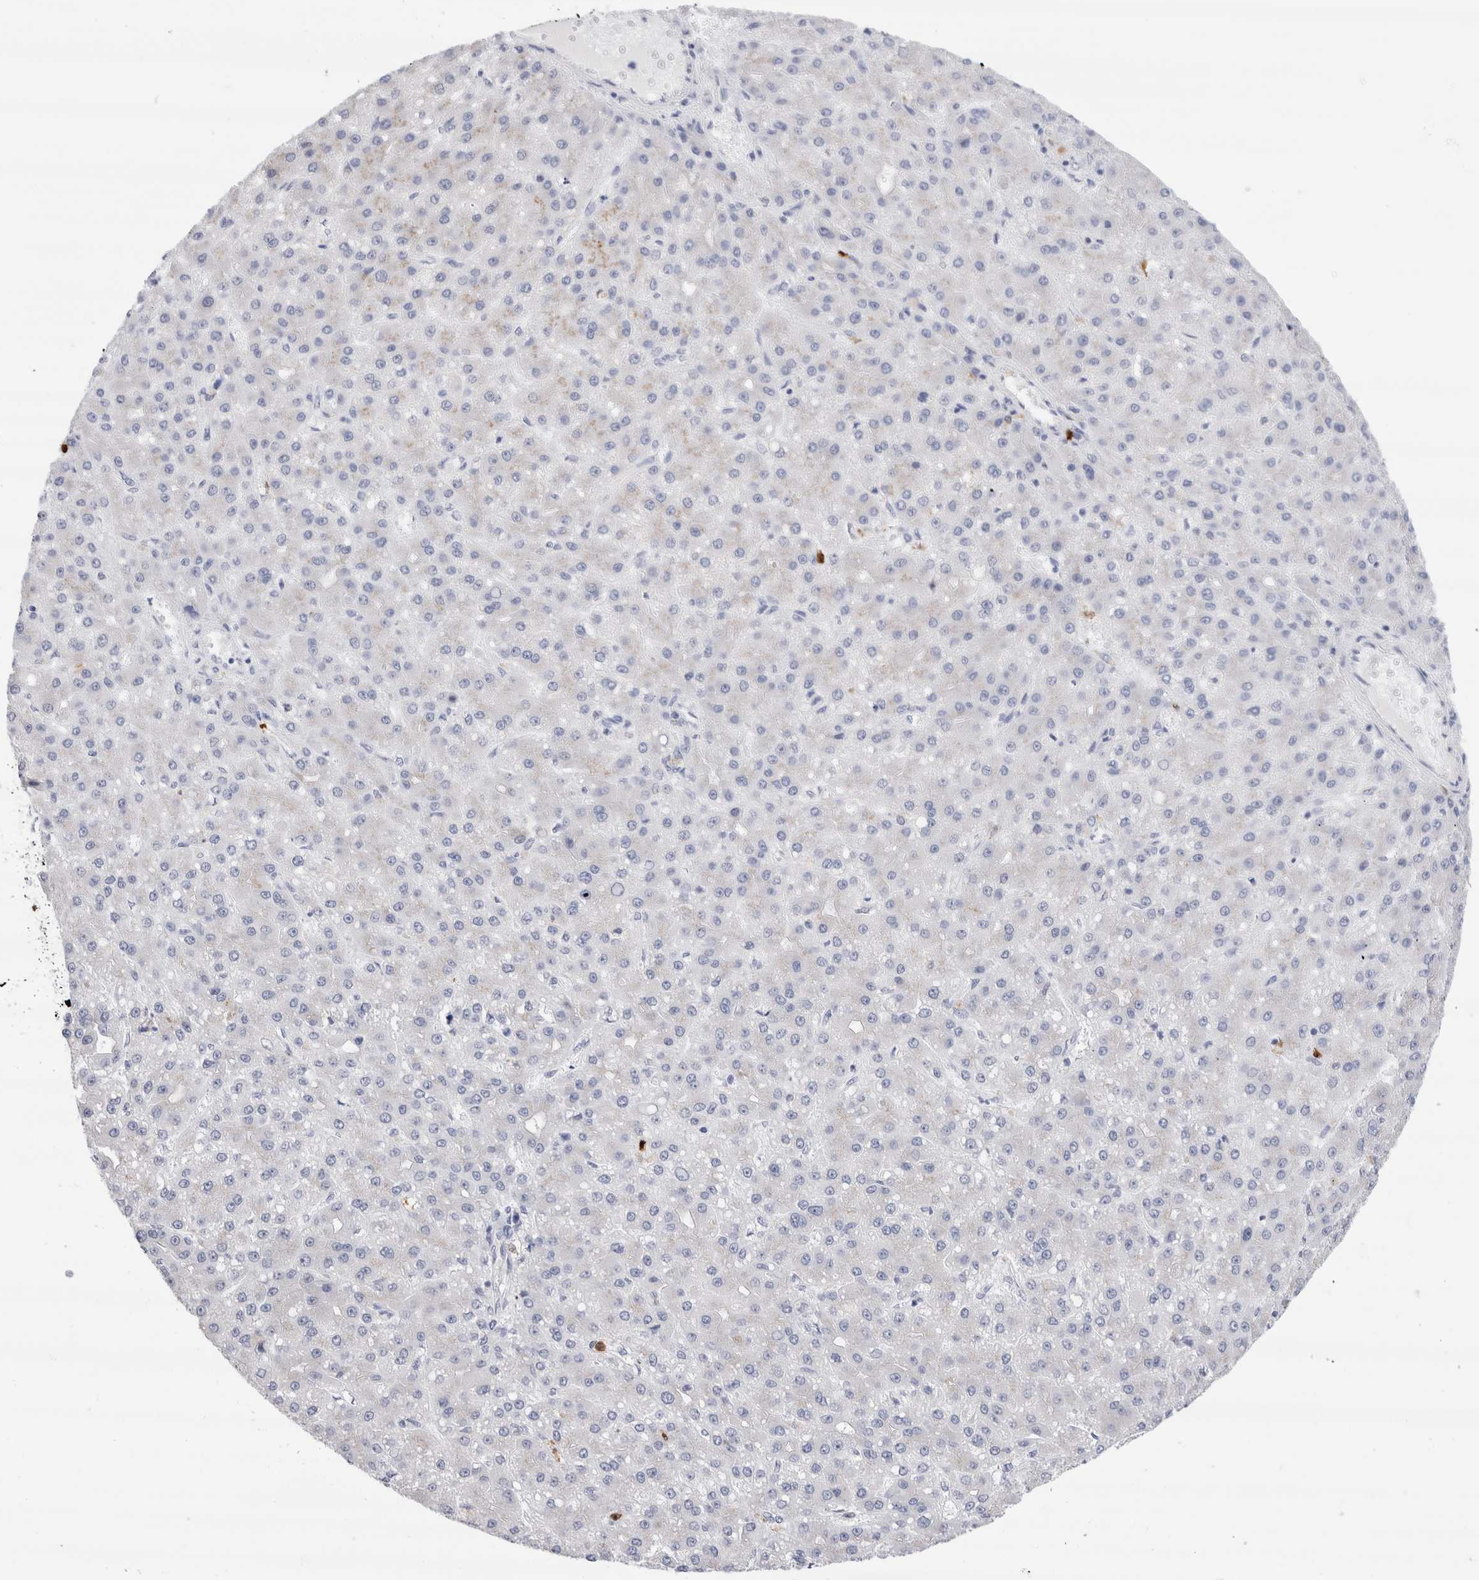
{"staining": {"intensity": "negative", "quantity": "none", "location": "none"}, "tissue": "liver cancer", "cell_type": "Tumor cells", "image_type": "cancer", "snomed": [{"axis": "morphology", "description": "Carcinoma, Hepatocellular, NOS"}, {"axis": "topography", "description": "Liver"}], "caption": "The micrograph displays no staining of tumor cells in liver cancer.", "gene": "SLC10A5", "patient": {"sex": "male", "age": 67}}